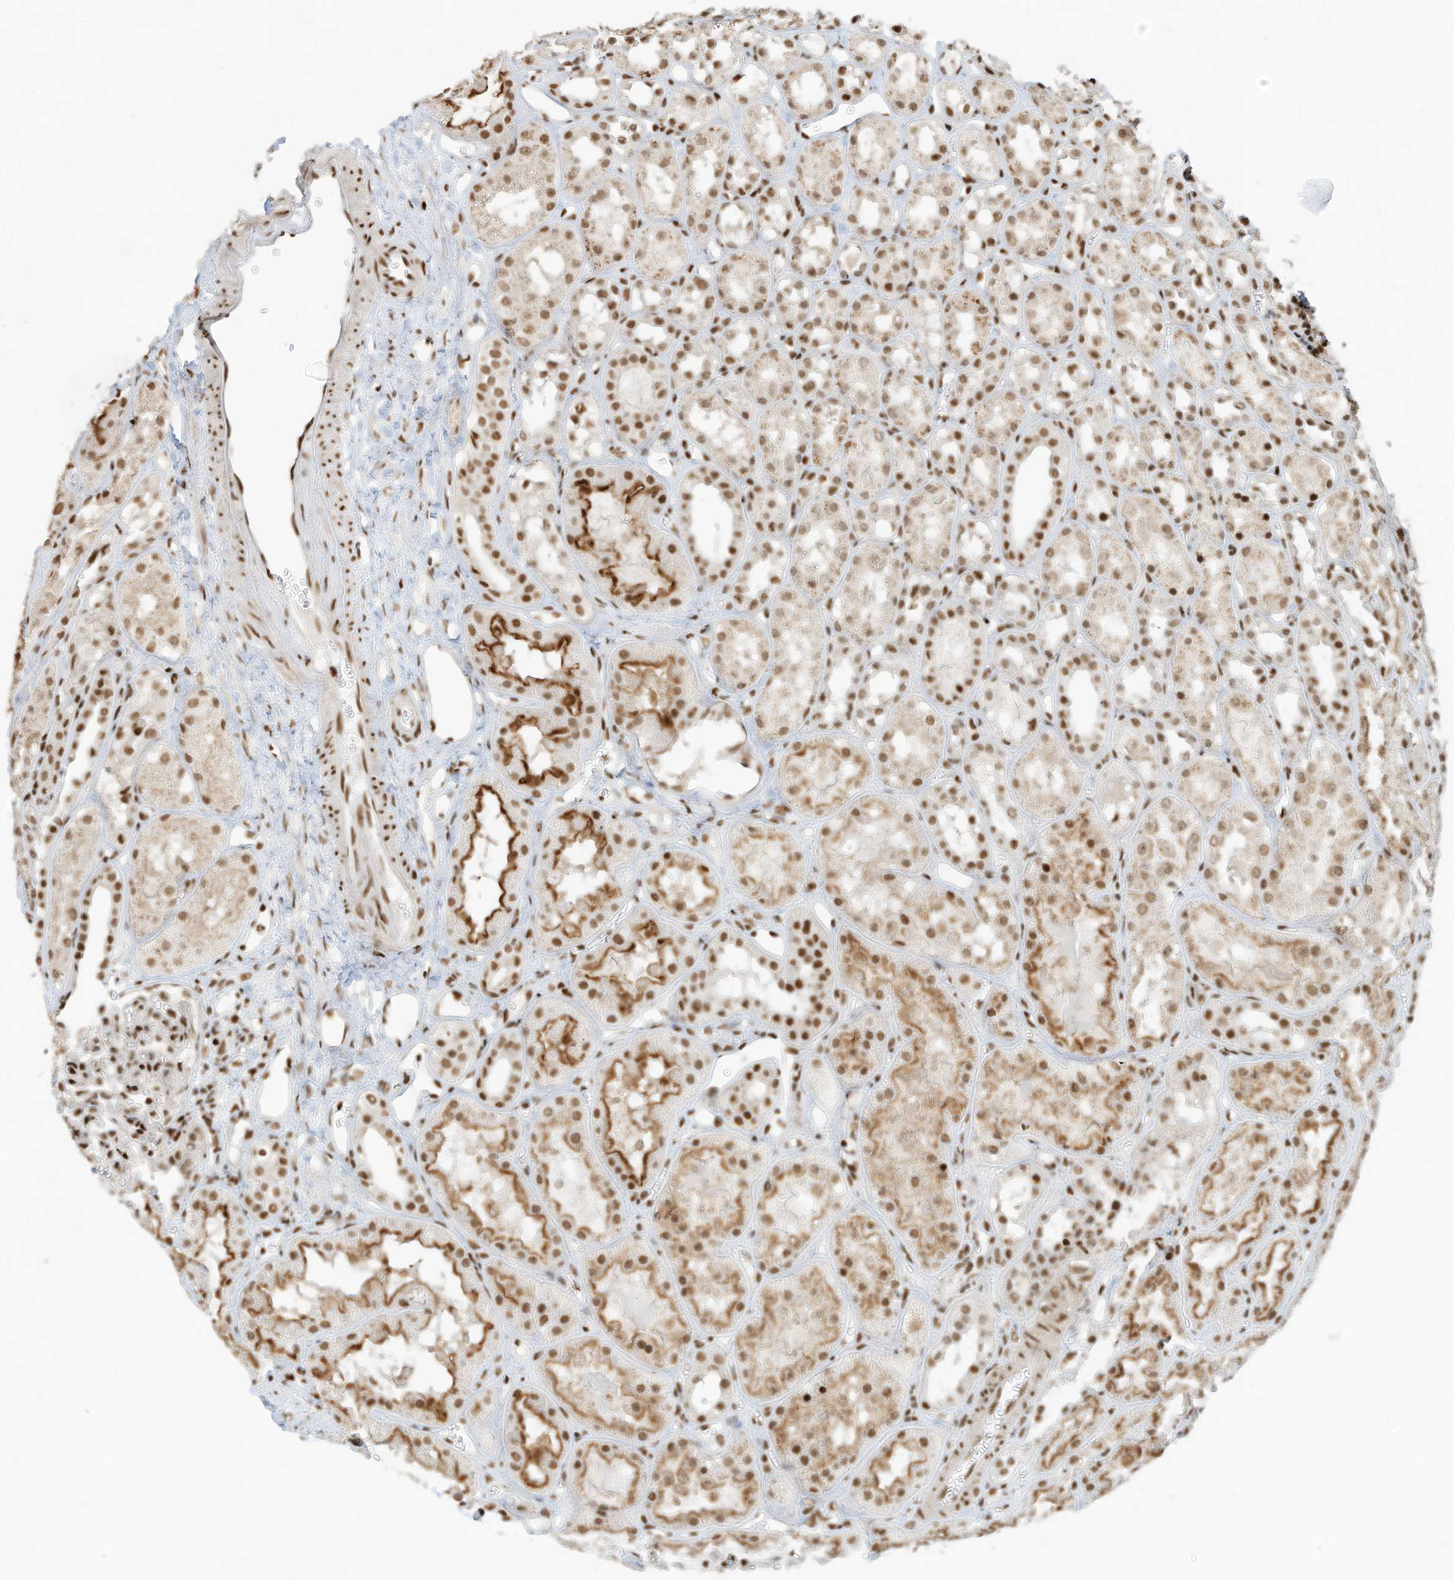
{"staining": {"intensity": "moderate", "quantity": ">75%", "location": "nuclear"}, "tissue": "kidney", "cell_type": "Cells in glomeruli", "image_type": "normal", "snomed": [{"axis": "morphology", "description": "Normal tissue, NOS"}, {"axis": "topography", "description": "Kidney"}], "caption": "A brown stain labels moderate nuclear positivity of a protein in cells in glomeruli of unremarkable kidney. (DAB IHC with brightfield microscopy, high magnification).", "gene": "SAMD15", "patient": {"sex": "male", "age": 16}}